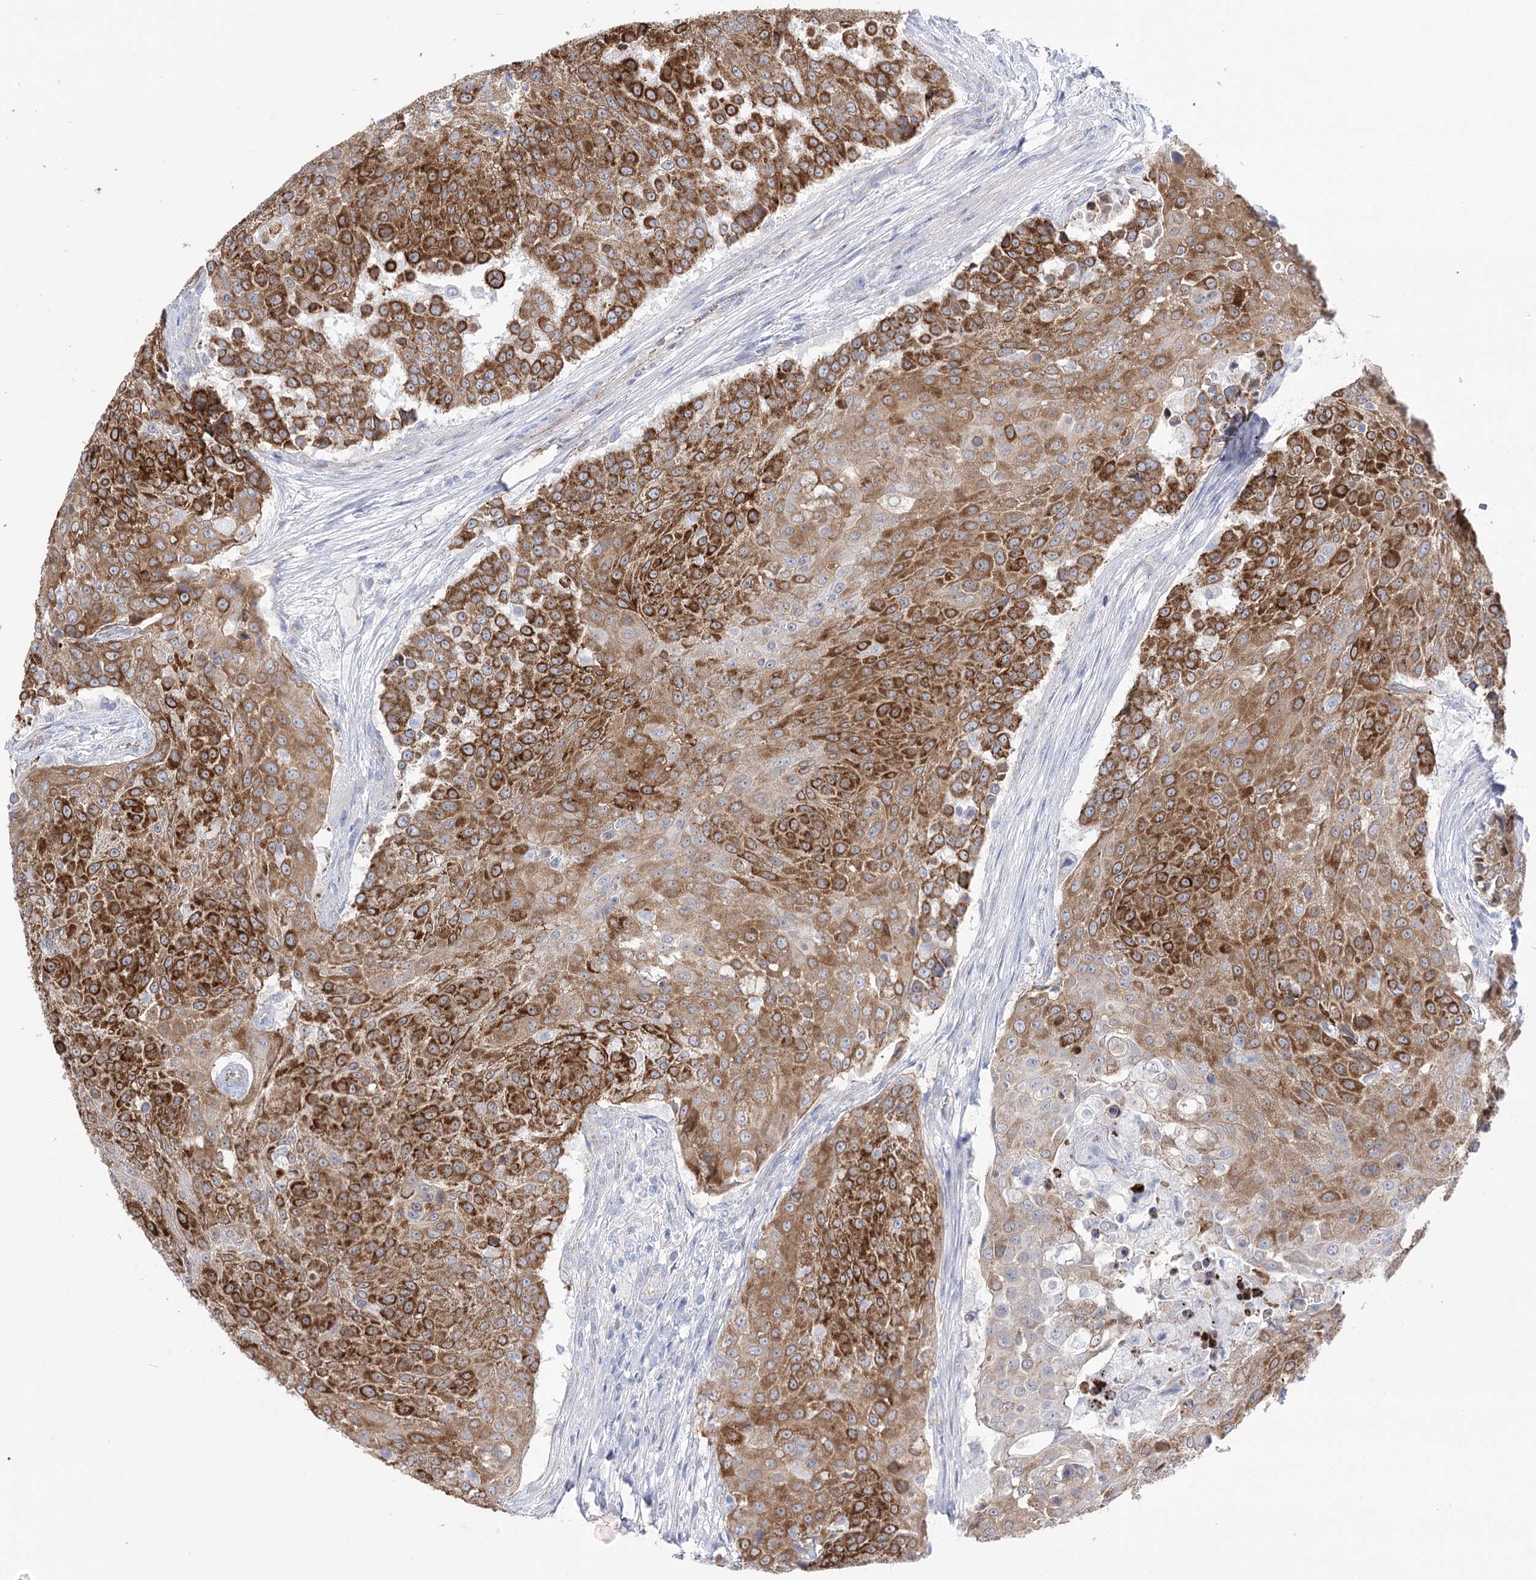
{"staining": {"intensity": "strong", "quantity": ">75%", "location": "cytoplasmic/membranous"}, "tissue": "urothelial cancer", "cell_type": "Tumor cells", "image_type": "cancer", "snomed": [{"axis": "morphology", "description": "Urothelial carcinoma, High grade"}, {"axis": "topography", "description": "Urinary bladder"}], "caption": "An image showing strong cytoplasmic/membranous staining in approximately >75% of tumor cells in urothelial cancer, as visualized by brown immunohistochemical staining.", "gene": "NRAP", "patient": {"sex": "female", "age": 63}}